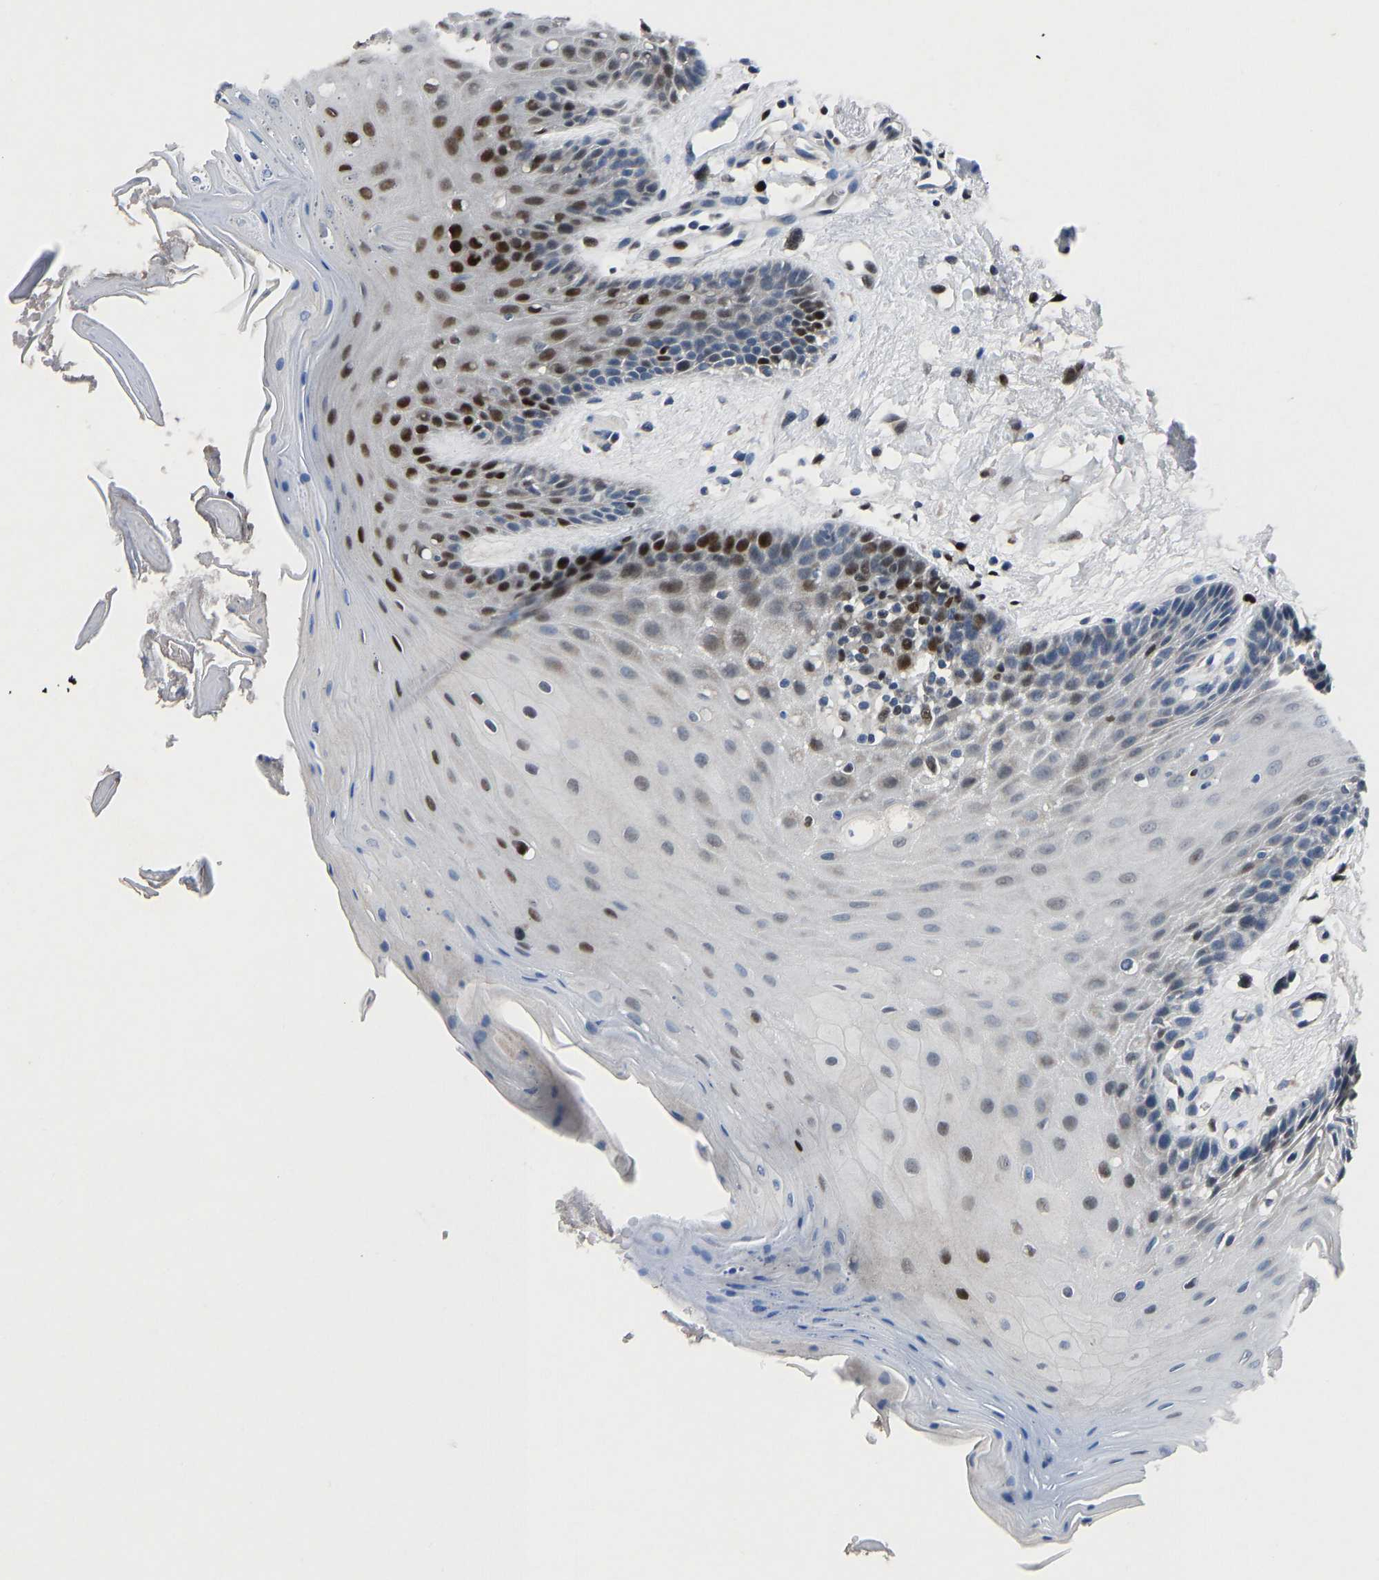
{"staining": {"intensity": "strong", "quantity": "<25%", "location": "nuclear"}, "tissue": "oral mucosa", "cell_type": "Squamous epithelial cells", "image_type": "normal", "snomed": [{"axis": "morphology", "description": "Normal tissue, NOS"}, {"axis": "morphology", "description": "Squamous cell carcinoma, NOS"}, {"axis": "topography", "description": "Oral tissue"}, {"axis": "topography", "description": "Head-Neck"}], "caption": "Oral mucosa stained with DAB (3,3'-diaminobenzidine) immunohistochemistry shows medium levels of strong nuclear positivity in about <25% of squamous epithelial cells. Nuclei are stained in blue.", "gene": "EGR1", "patient": {"sex": "male", "age": 71}}